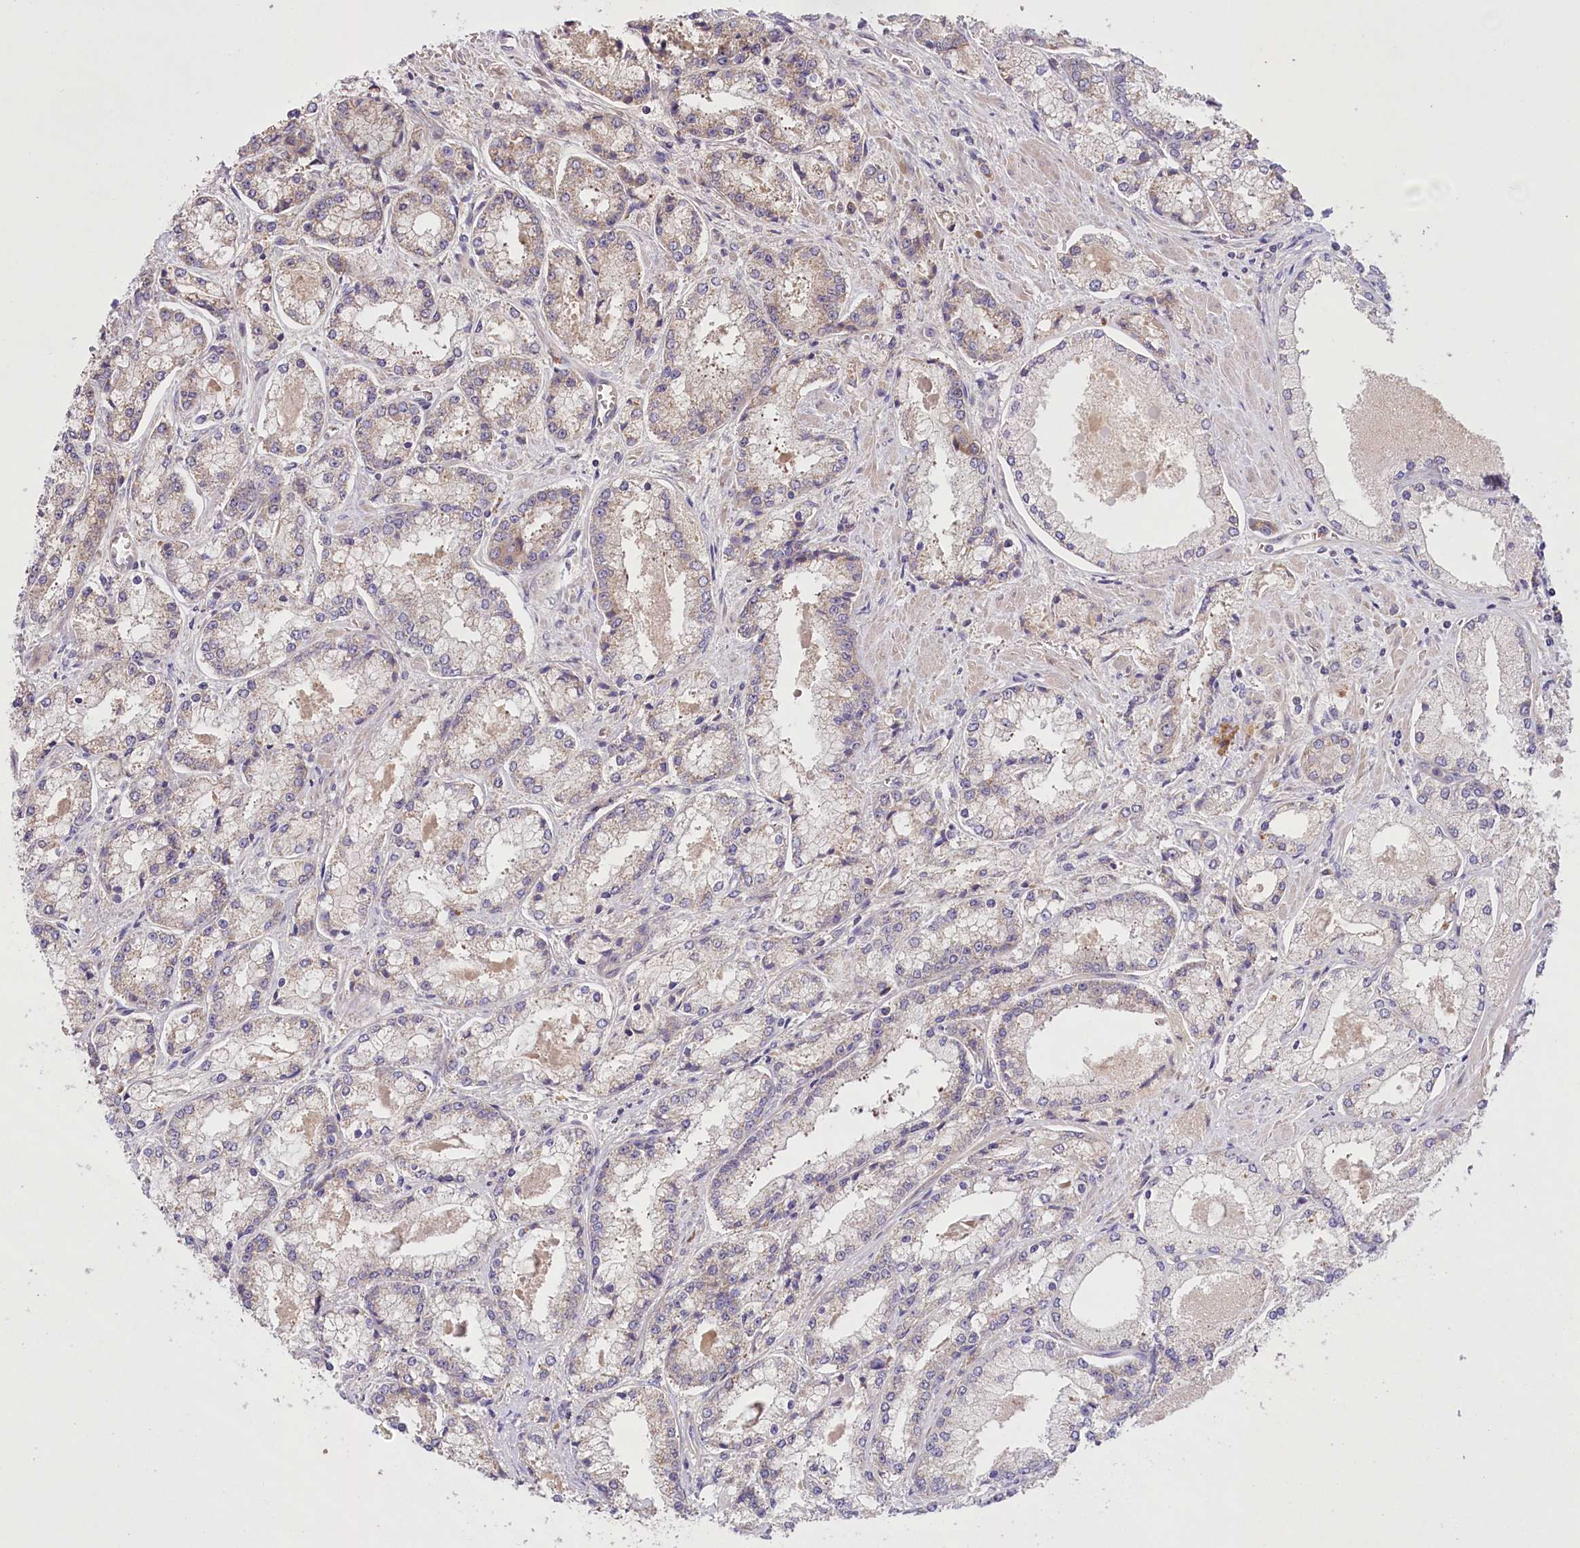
{"staining": {"intensity": "negative", "quantity": "none", "location": "none"}, "tissue": "prostate cancer", "cell_type": "Tumor cells", "image_type": "cancer", "snomed": [{"axis": "morphology", "description": "Adenocarcinoma, Low grade"}, {"axis": "topography", "description": "Prostate"}], "caption": "This is an immunohistochemistry image of prostate adenocarcinoma (low-grade). There is no expression in tumor cells.", "gene": "PBLD", "patient": {"sex": "male", "age": 74}}